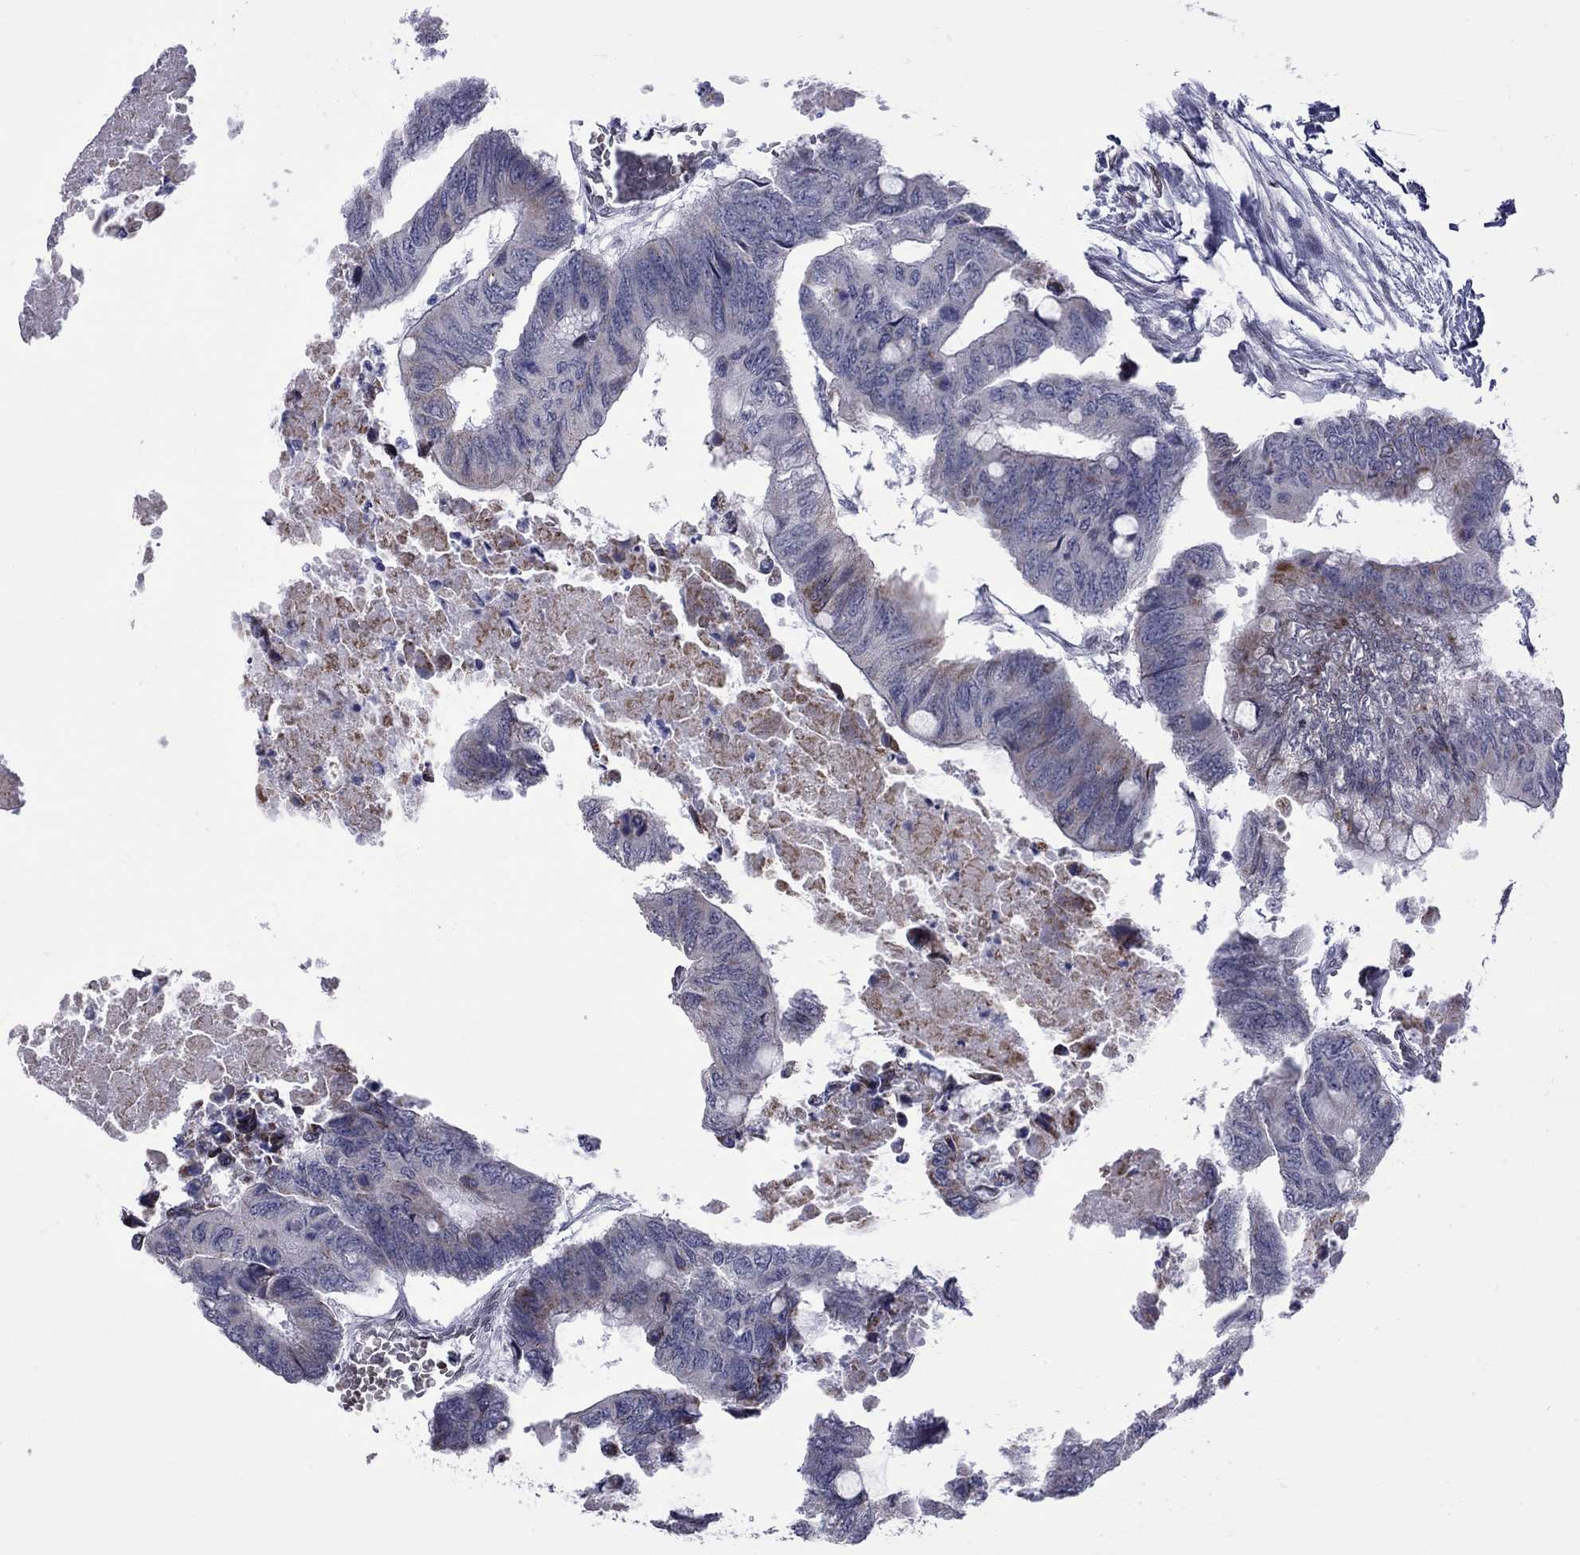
{"staining": {"intensity": "moderate", "quantity": "<25%", "location": "cytoplasmic/membranous"}, "tissue": "colorectal cancer", "cell_type": "Tumor cells", "image_type": "cancer", "snomed": [{"axis": "morphology", "description": "Normal tissue, NOS"}, {"axis": "morphology", "description": "Adenocarcinoma, NOS"}, {"axis": "topography", "description": "Rectum"}, {"axis": "topography", "description": "Peripheral nerve tissue"}], "caption": "Tumor cells display low levels of moderate cytoplasmic/membranous positivity in about <25% of cells in colorectal adenocarcinoma. The staining was performed using DAB to visualize the protein expression in brown, while the nuclei were stained in blue with hematoxylin (Magnification: 20x).", "gene": "CLTCL1", "patient": {"sex": "male", "age": 92}}